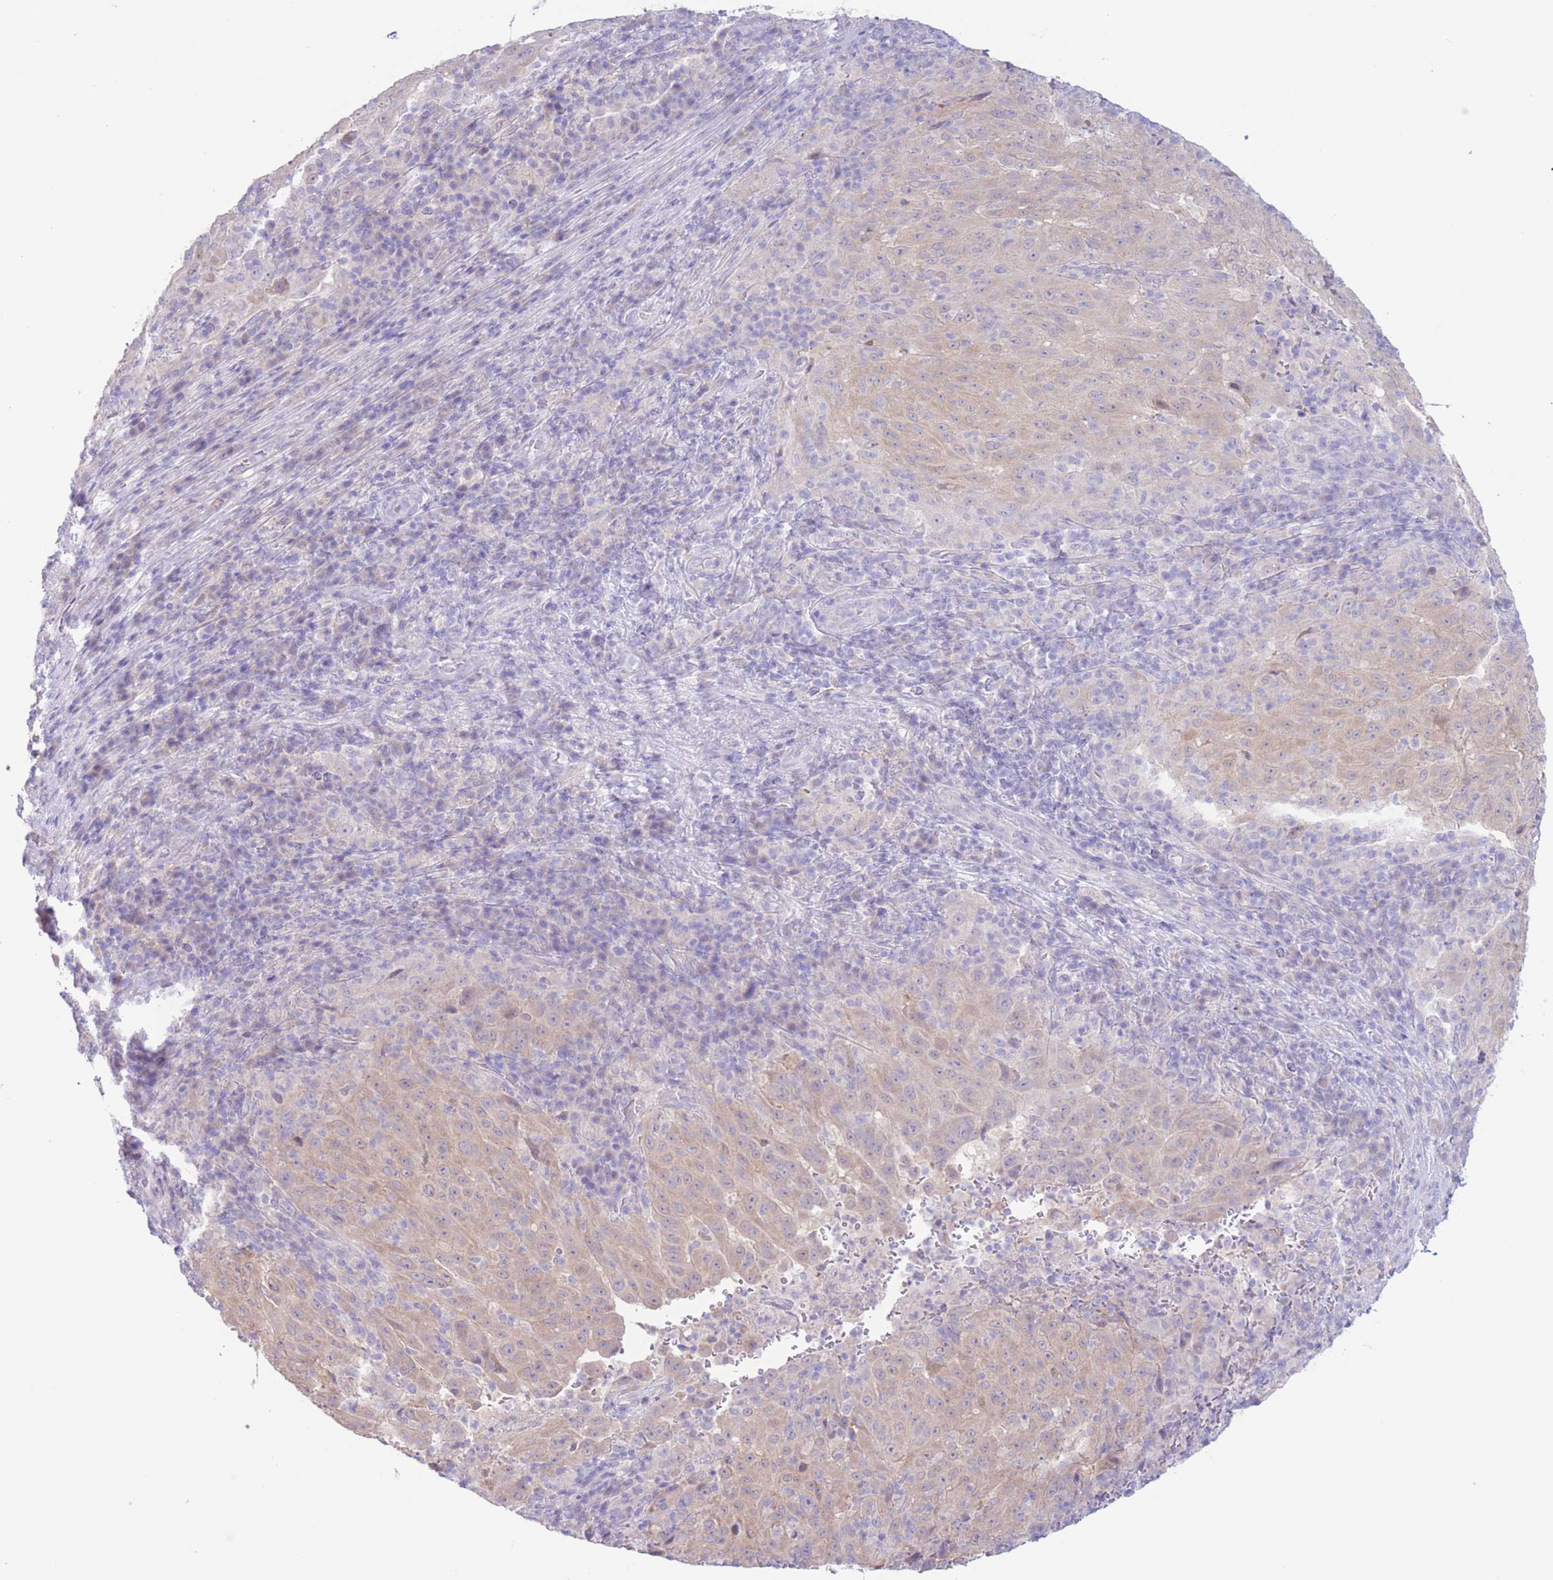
{"staining": {"intensity": "weak", "quantity": ">75%", "location": "cytoplasmic/membranous"}, "tissue": "pancreatic cancer", "cell_type": "Tumor cells", "image_type": "cancer", "snomed": [{"axis": "morphology", "description": "Adenocarcinoma, NOS"}, {"axis": "topography", "description": "Pancreas"}], "caption": "Brown immunohistochemical staining in human adenocarcinoma (pancreatic) reveals weak cytoplasmic/membranous positivity in about >75% of tumor cells.", "gene": "FAH", "patient": {"sex": "male", "age": 63}}